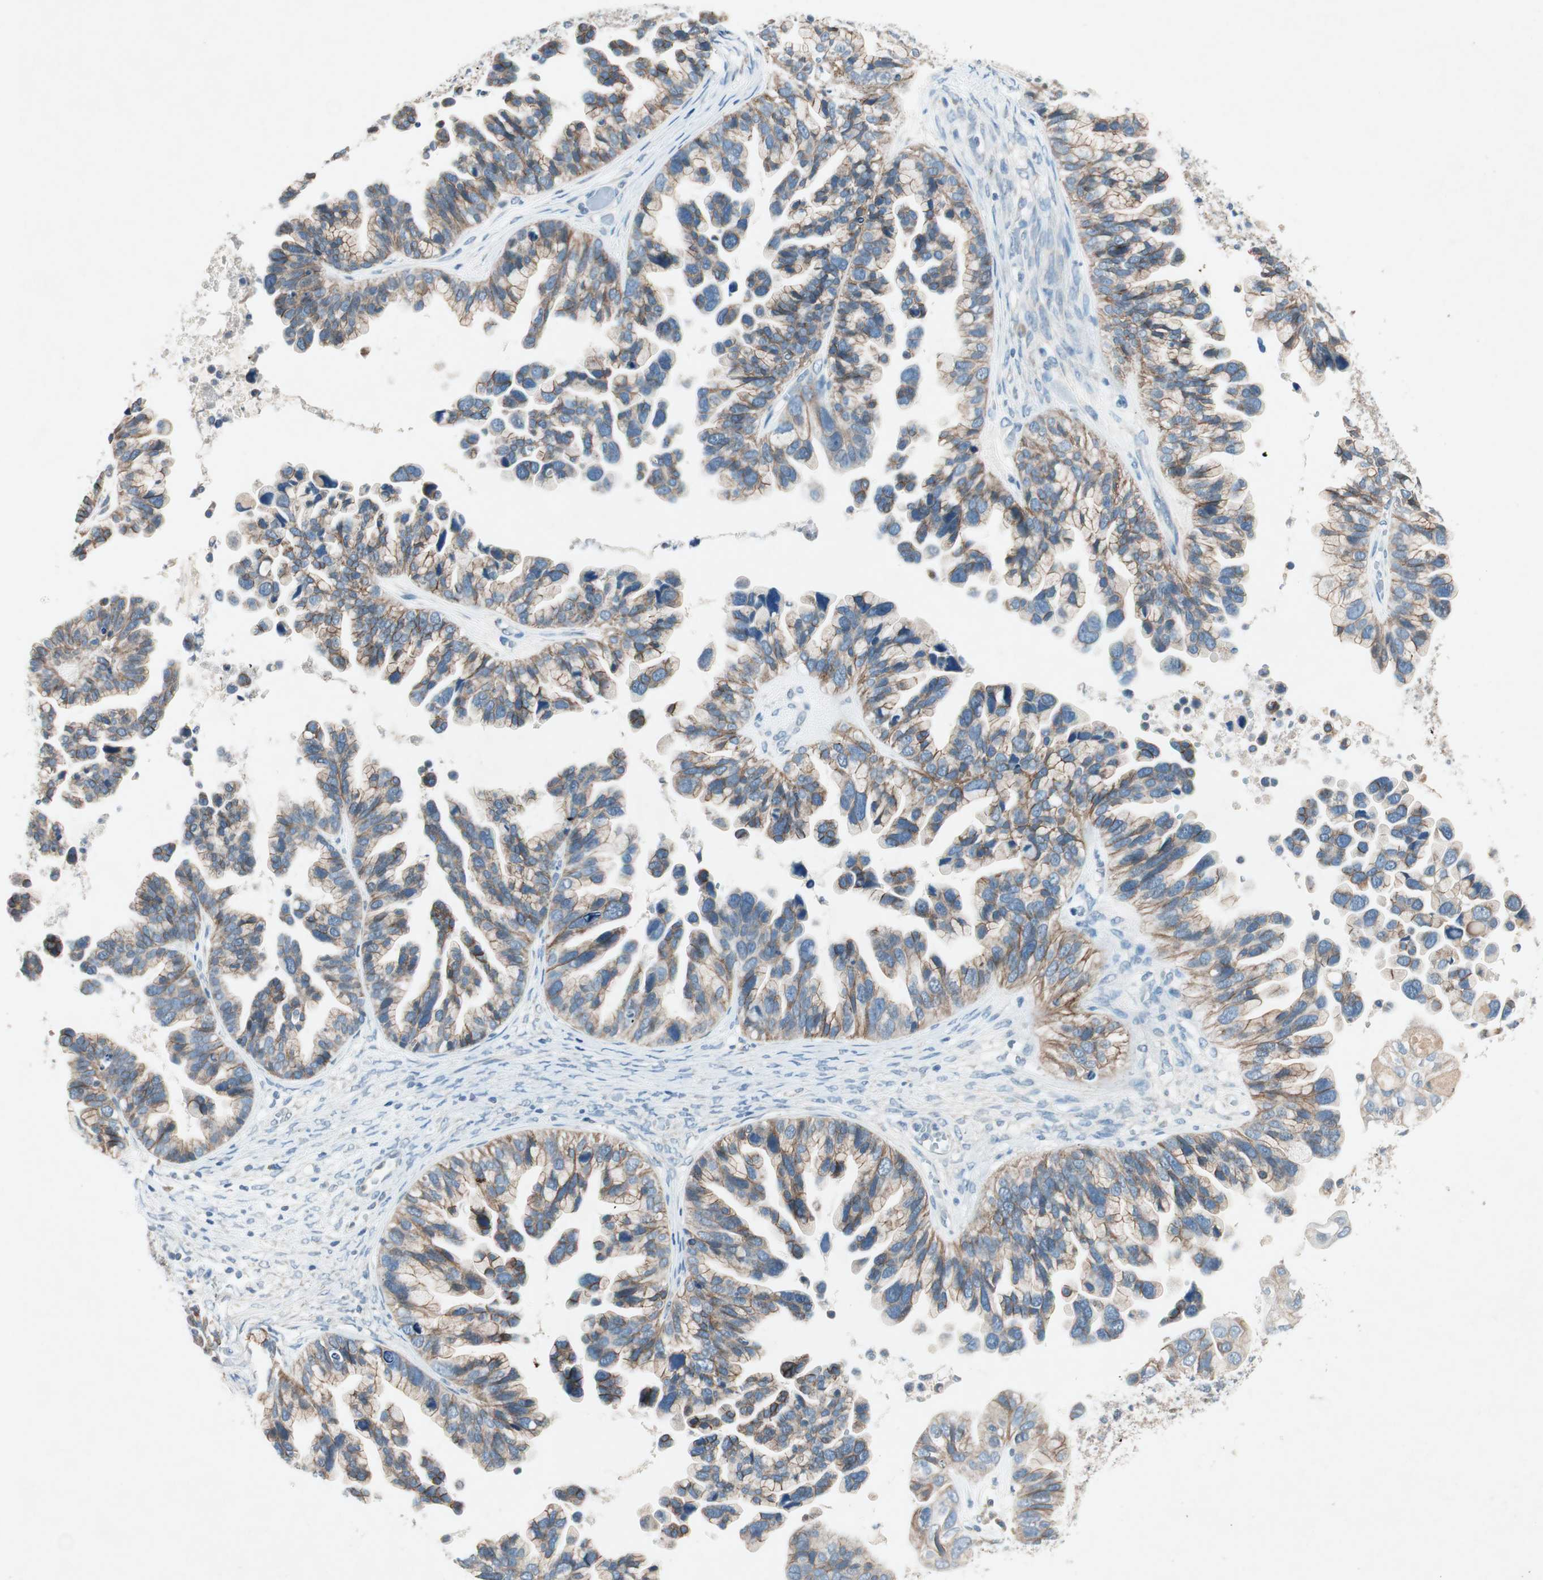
{"staining": {"intensity": "moderate", "quantity": "25%-75%", "location": "cytoplasmic/membranous"}, "tissue": "ovarian cancer", "cell_type": "Tumor cells", "image_type": "cancer", "snomed": [{"axis": "morphology", "description": "Cystadenocarcinoma, serous, NOS"}, {"axis": "topography", "description": "Ovary"}], "caption": "The histopathology image displays staining of serous cystadenocarcinoma (ovarian), revealing moderate cytoplasmic/membranous protein positivity (brown color) within tumor cells.", "gene": "NKAIN1", "patient": {"sex": "female", "age": 56}}